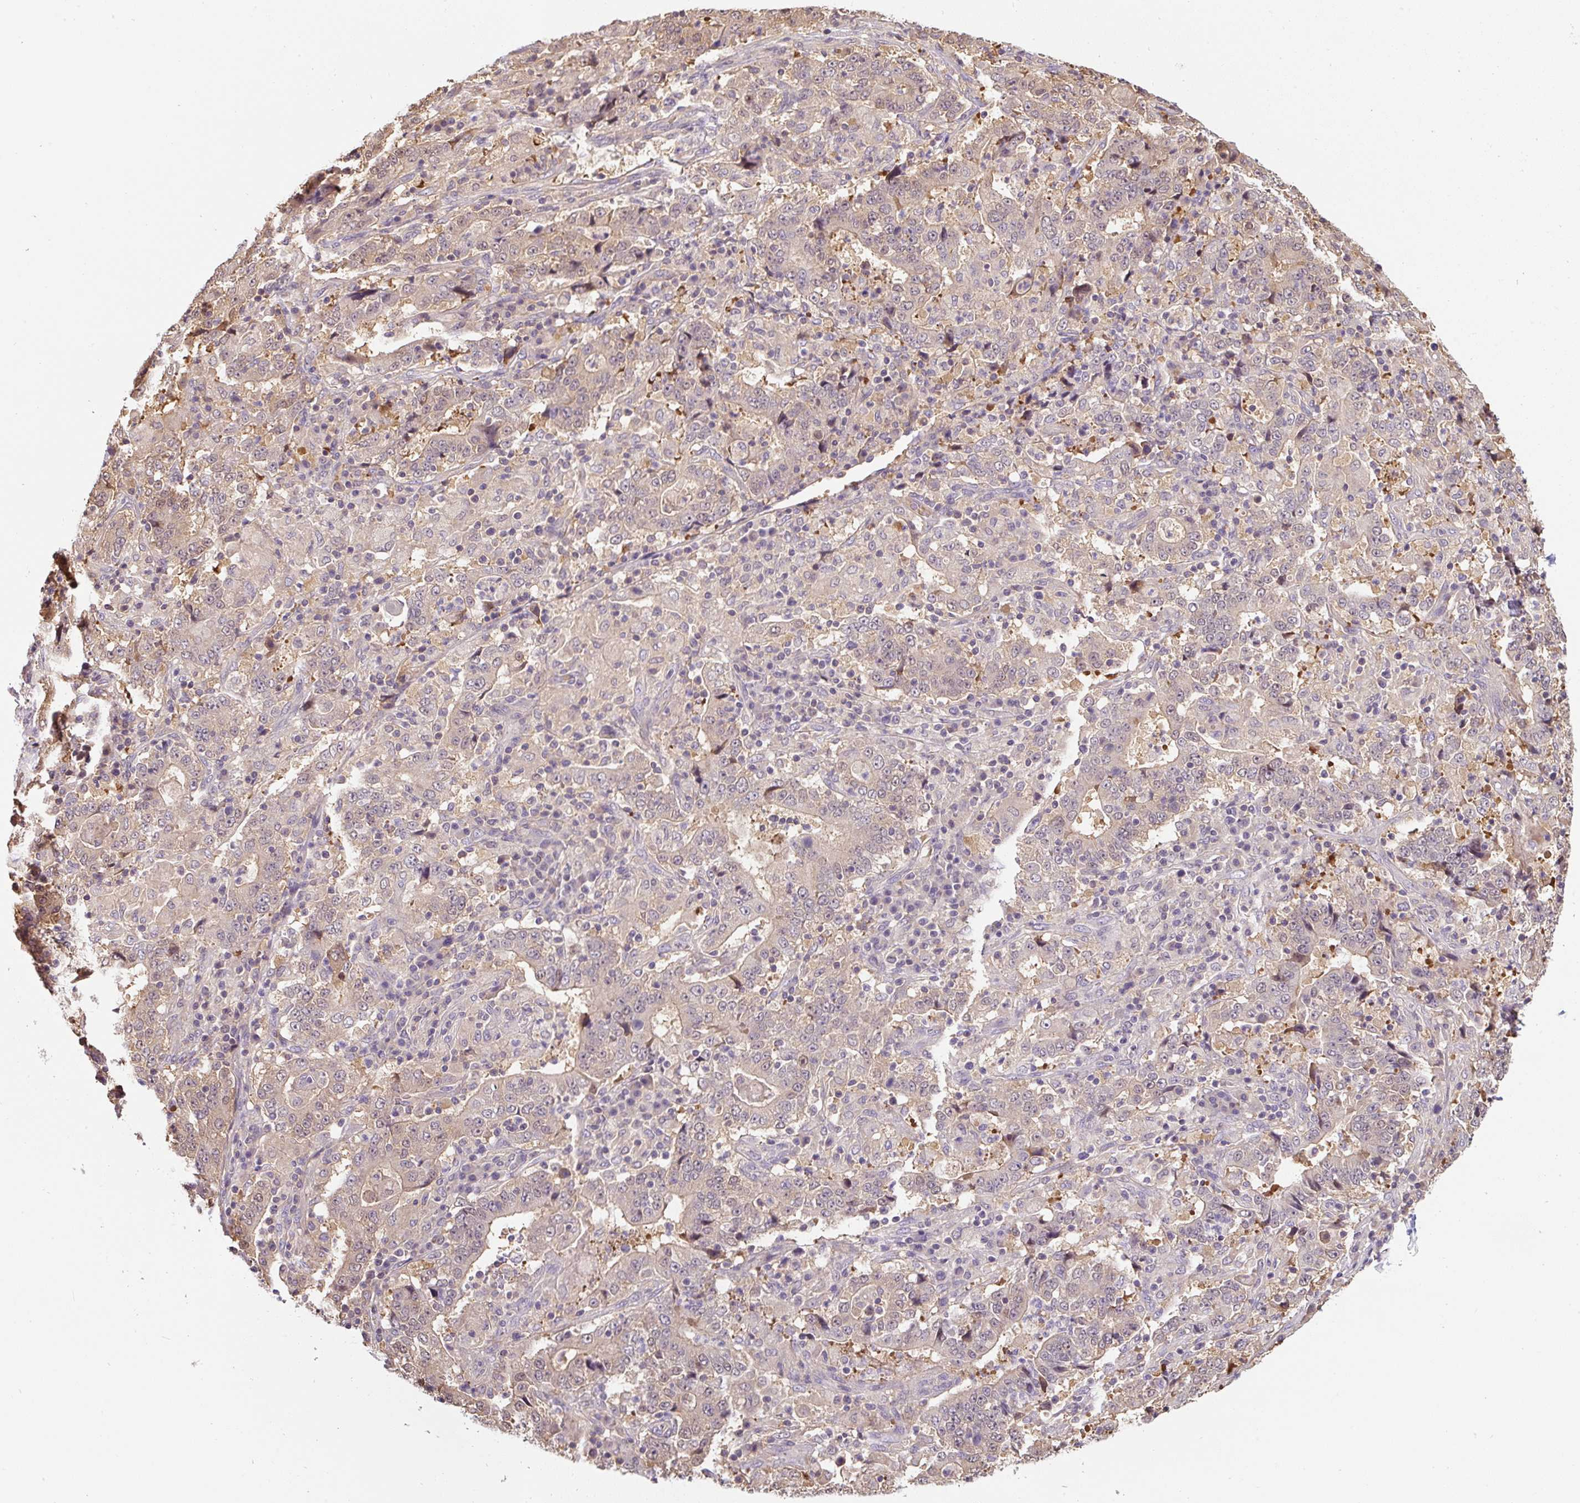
{"staining": {"intensity": "weak", "quantity": "25%-75%", "location": "cytoplasmic/membranous"}, "tissue": "stomach cancer", "cell_type": "Tumor cells", "image_type": "cancer", "snomed": [{"axis": "morphology", "description": "Normal tissue, NOS"}, {"axis": "morphology", "description": "Adenocarcinoma, NOS"}, {"axis": "topography", "description": "Stomach, upper"}, {"axis": "topography", "description": "Stomach"}], "caption": "Human adenocarcinoma (stomach) stained with a protein marker exhibits weak staining in tumor cells.", "gene": "ST13", "patient": {"sex": "male", "age": 59}}